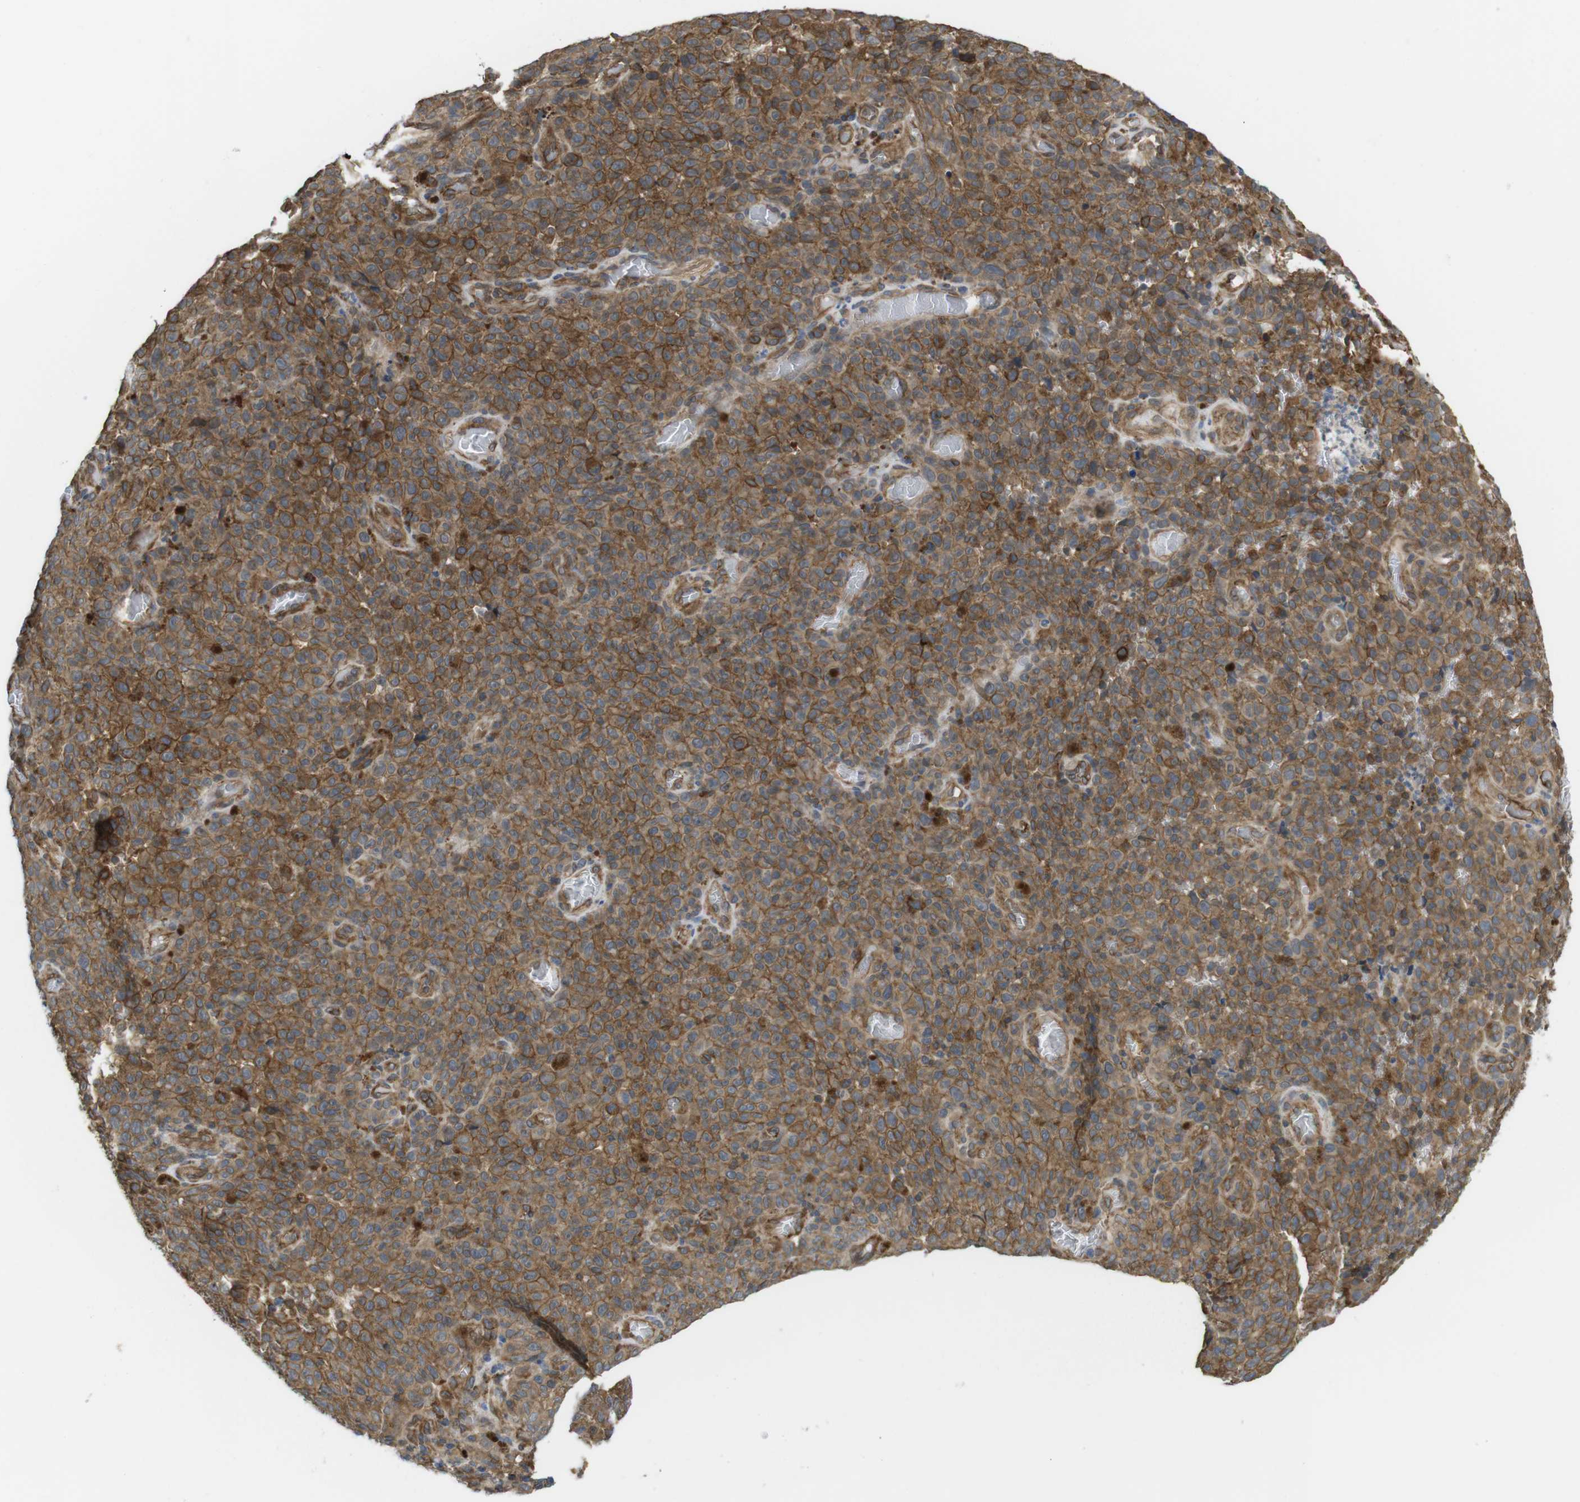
{"staining": {"intensity": "moderate", "quantity": ">75%", "location": "cytoplasmic/membranous"}, "tissue": "melanoma", "cell_type": "Tumor cells", "image_type": "cancer", "snomed": [{"axis": "morphology", "description": "Malignant melanoma, NOS"}, {"axis": "topography", "description": "Skin"}], "caption": "High-power microscopy captured an IHC micrograph of melanoma, revealing moderate cytoplasmic/membranous positivity in about >75% of tumor cells. Nuclei are stained in blue.", "gene": "ZDHHC5", "patient": {"sex": "female", "age": 82}}